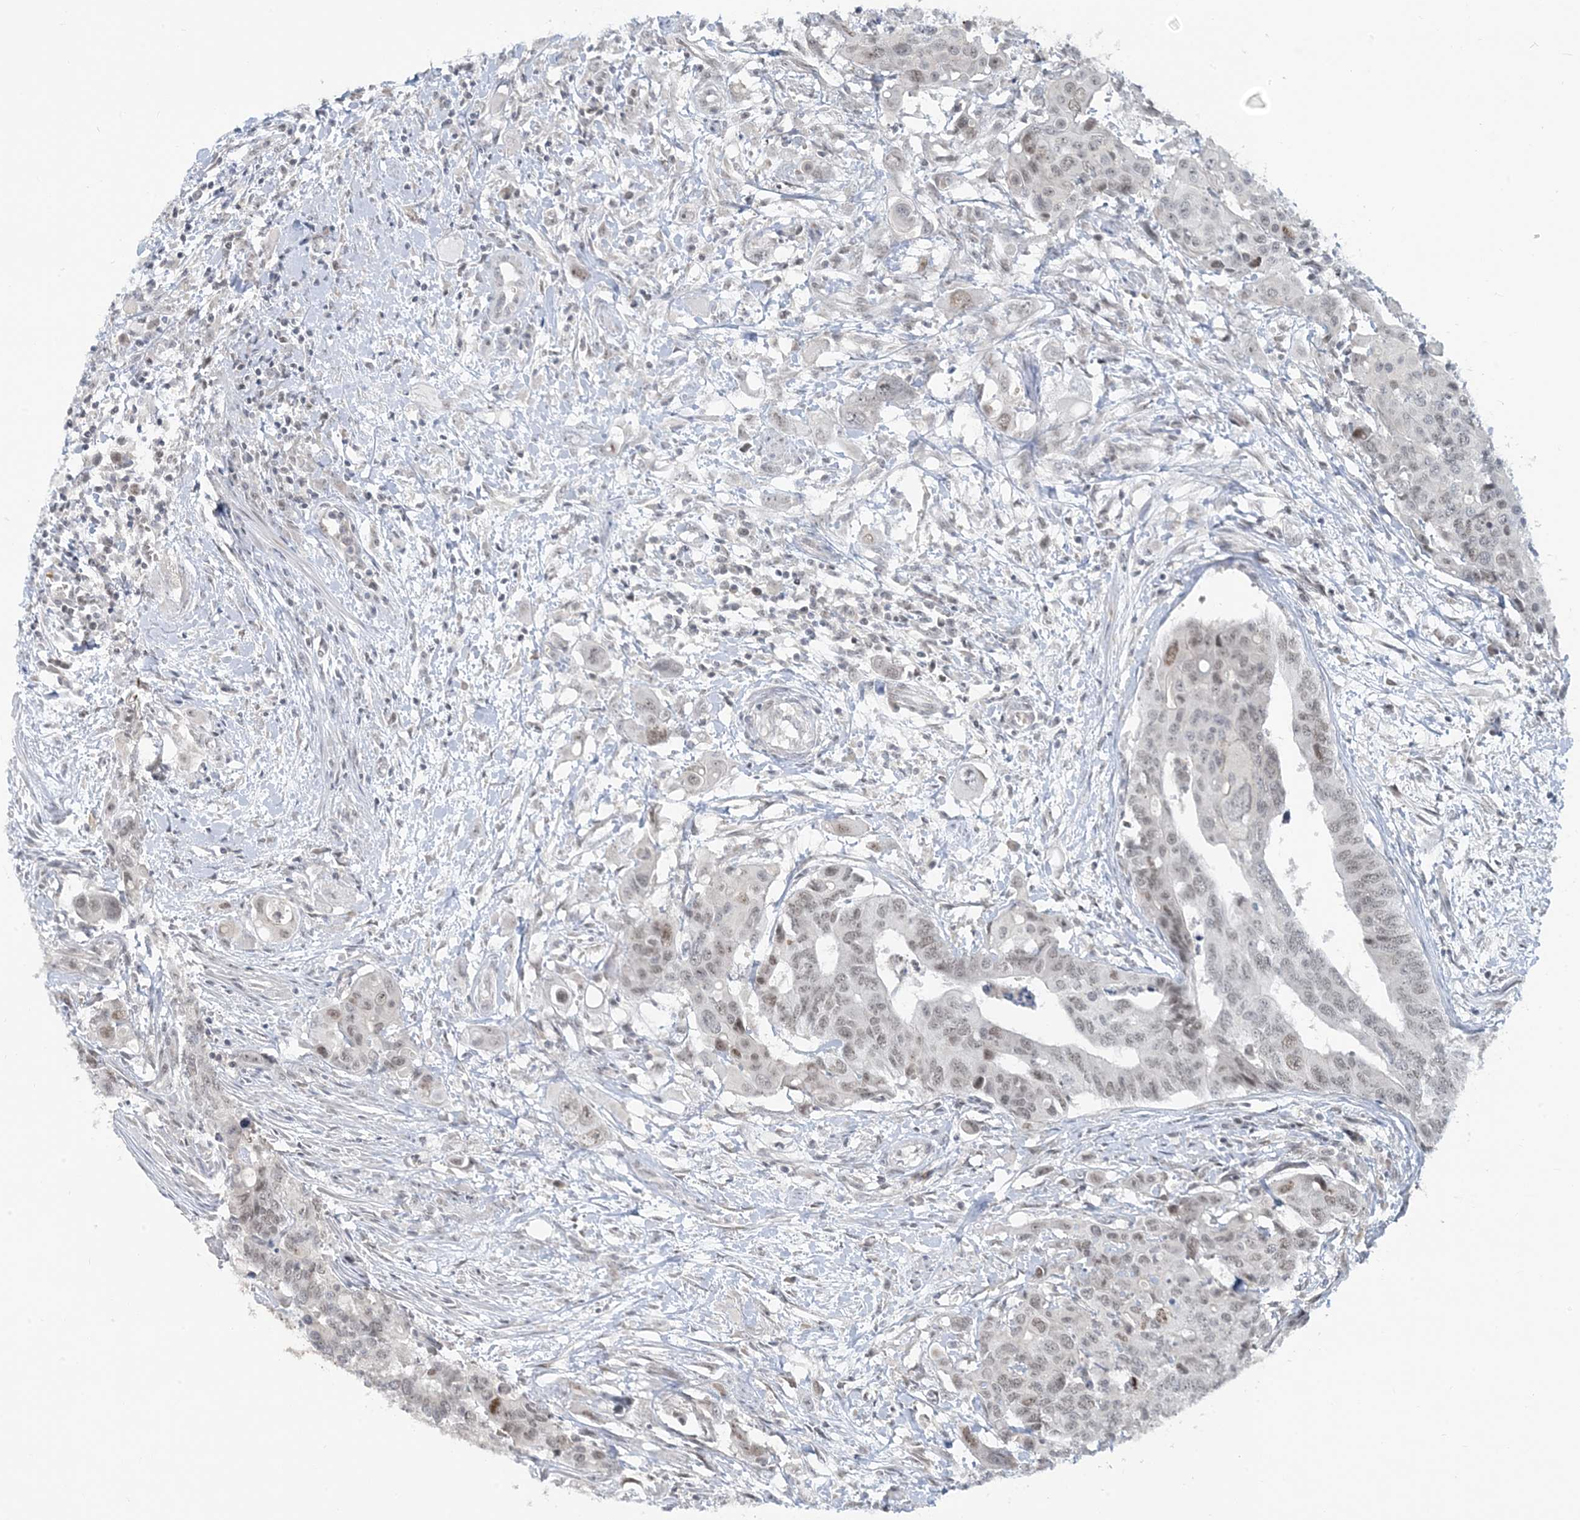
{"staining": {"intensity": "weak", "quantity": "25%-75%", "location": "nuclear"}, "tissue": "colorectal cancer", "cell_type": "Tumor cells", "image_type": "cancer", "snomed": [{"axis": "morphology", "description": "Adenocarcinoma, NOS"}, {"axis": "topography", "description": "Colon"}], "caption": "Immunohistochemical staining of human colorectal cancer shows low levels of weak nuclear protein positivity in about 25%-75% of tumor cells.", "gene": "LEXM", "patient": {"sex": "male", "age": 77}}